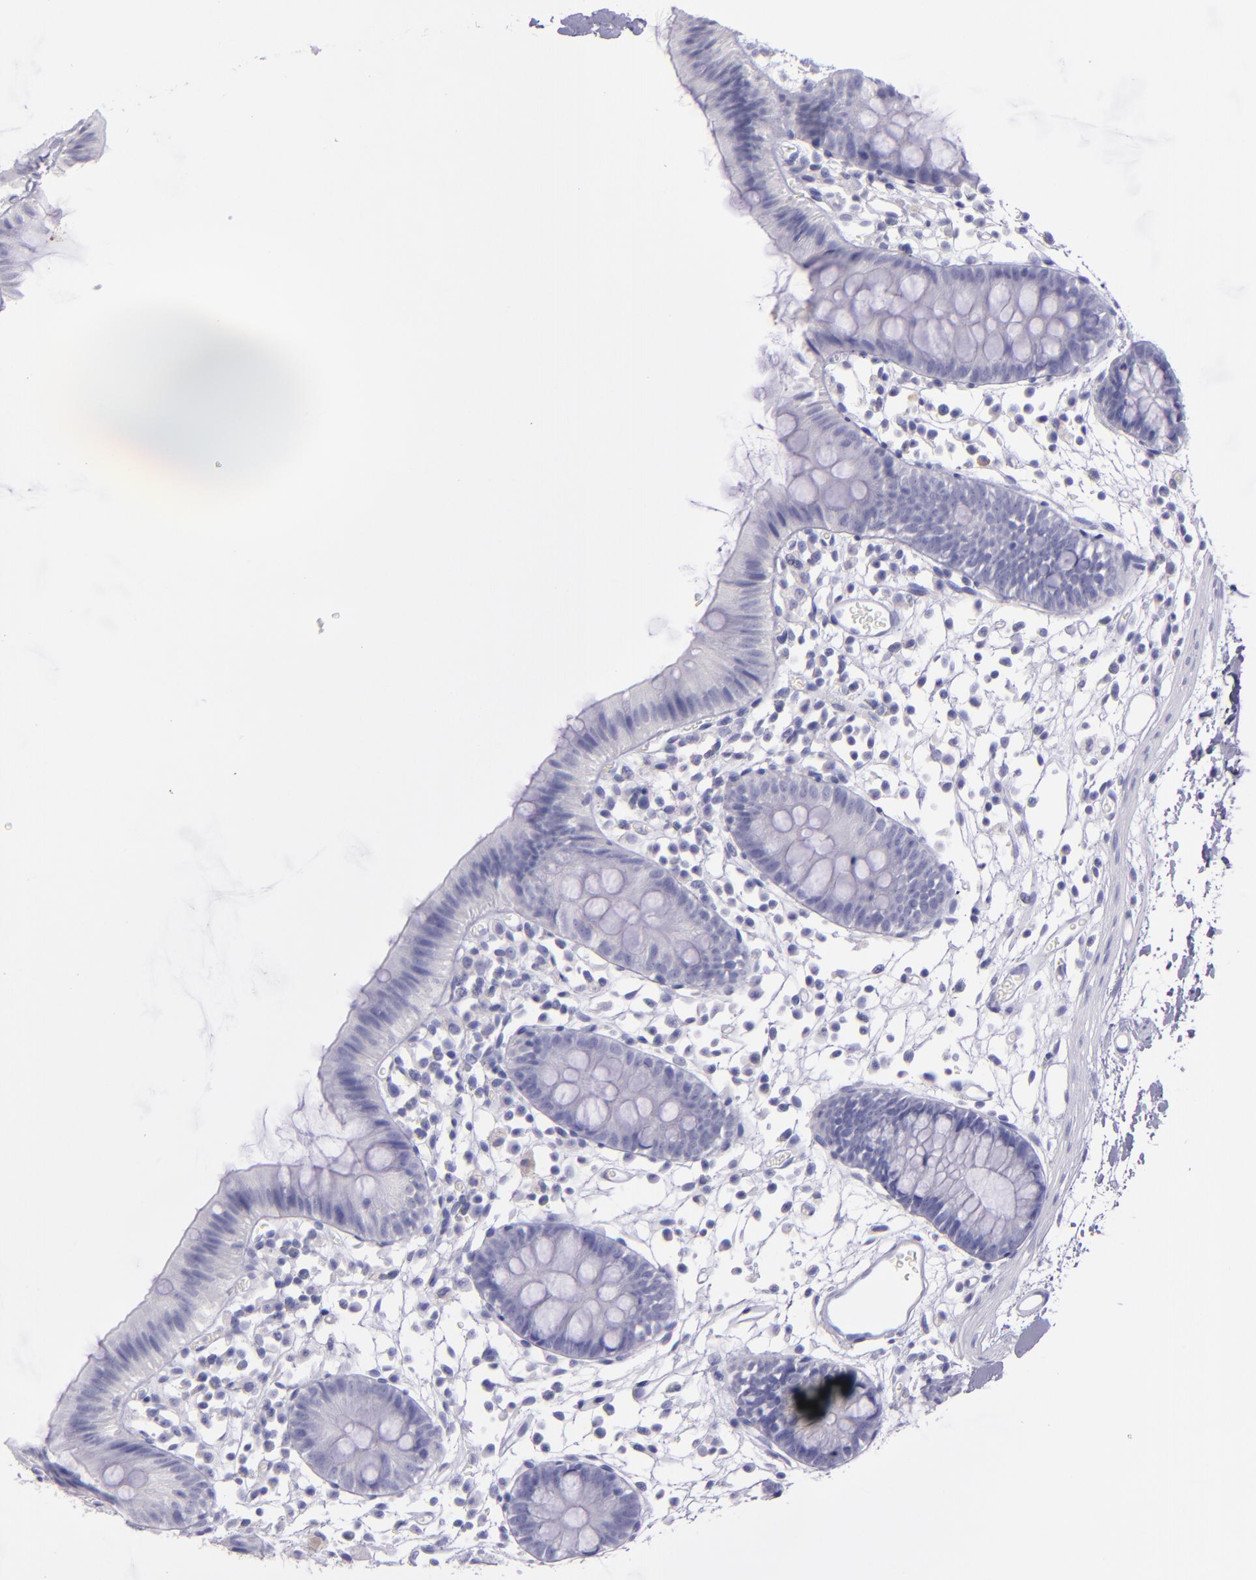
{"staining": {"intensity": "negative", "quantity": "none", "location": "none"}, "tissue": "colon", "cell_type": "Endothelial cells", "image_type": "normal", "snomed": [{"axis": "morphology", "description": "Normal tissue, NOS"}, {"axis": "topography", "description": "Colon"}], "caption": "A photomicrograph of human colon is negative for staining in endothelial cells. The staining was performed using DAB (3,3'-diaminobenzidine) to visualize the protein expression in brown, while the nuclei were stained in blue with hematoxylin (Magnification: 20x).", "gene": "TNNT3", "patient": {"sex": "male", "age": 14}}